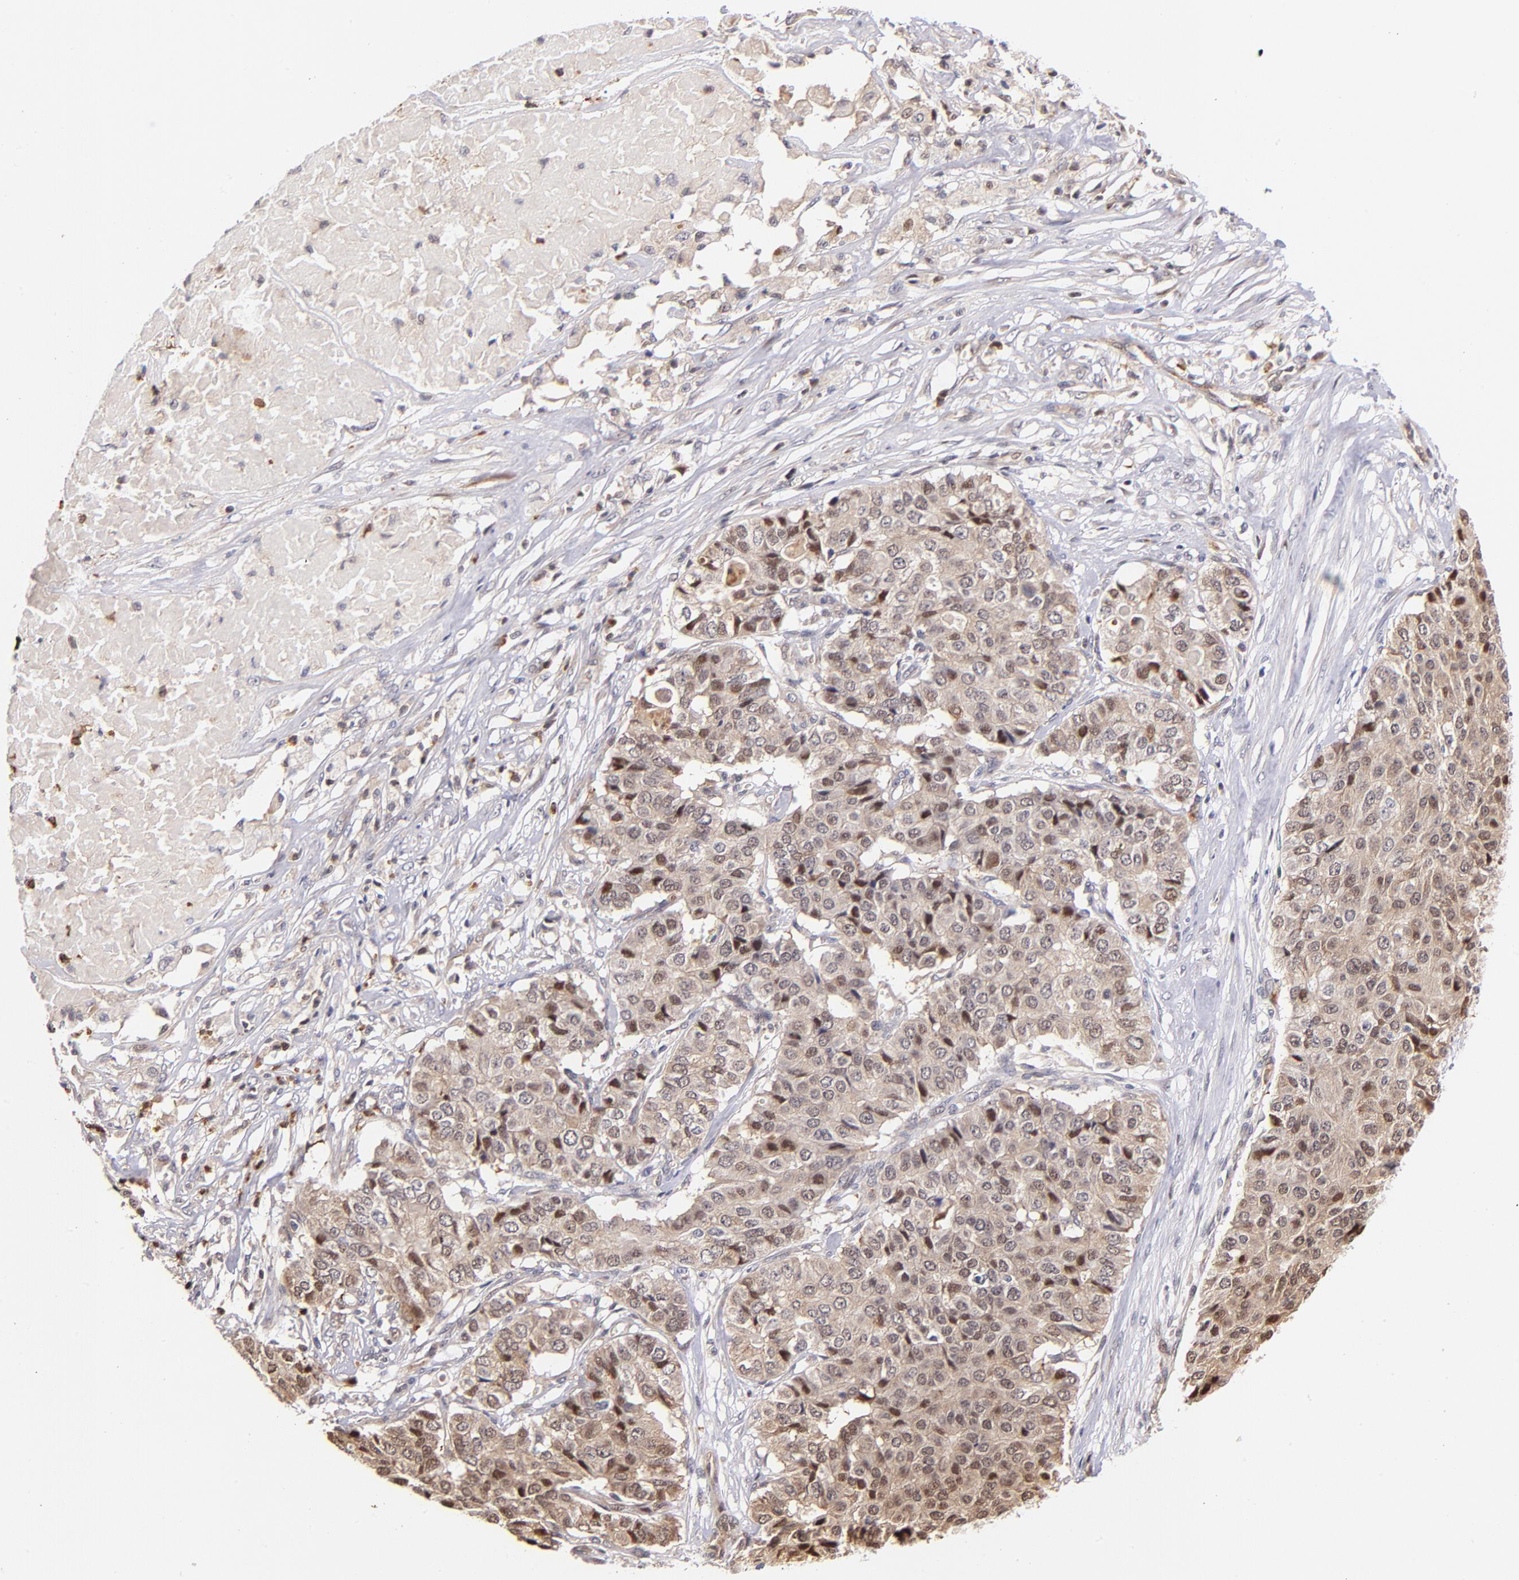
{"staining": {"intensity": "weak", "quantity": ">75%", "location": "cytoplasmic/membranous,nuclear"}, "tissue": "pancreatic cancer", "cell_type": "Tumor cells", "image_type": "cancer", "snomed": [{"axis": "morphology", "description": "Adenocarcinoma, NOS"}, {"axis": "topography", "description": "Pancreas"}], "caption": "Weak cytoplasmic/membranous and nuclear expression is present in approximately >75% of tumor cells in adenocarcinoma (pancreatic). (brown staining indicates protein expression, while blue staining denotes nuclei).", "gene": "YWHAB", "patient": {"sex": "male", "age": 50}}